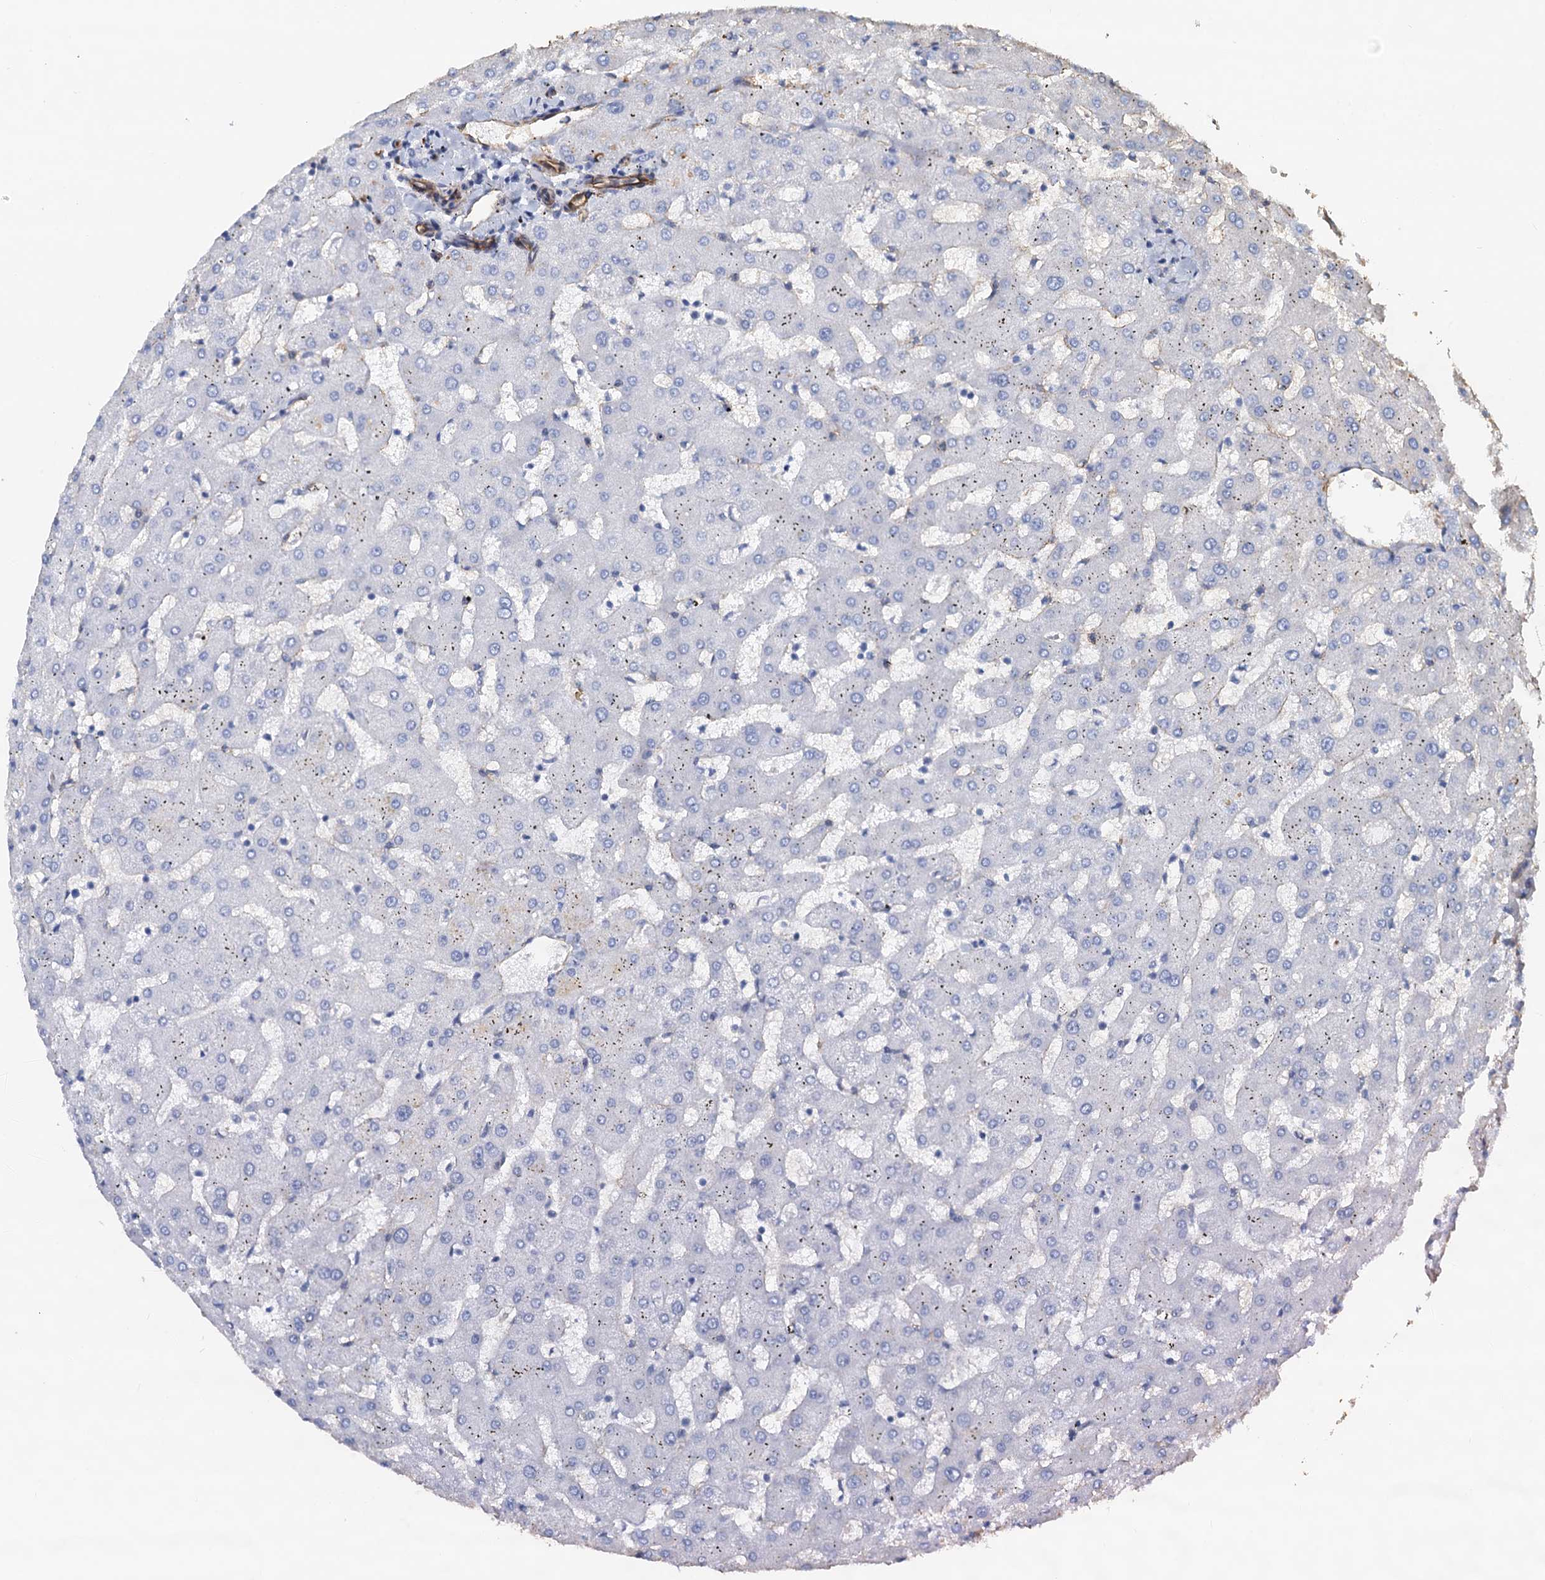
{"staining": {"intensity": "negative", "quantity": "none", "location": "none"}, "tissue": "liver", "cell_type": "Cholangiocytes", "image_type": "normal", "snomed": [{"axis": "morphology", "description": "Normal tissue, NOS"}, {"axis": "topography", "description": "Liver"}], "caption": "The micrograph displays no significant positivity in cholangiocytes of liver. (DAB (3,3'-diaminobenzidine) immunohistochemistry (IHC), high magnification).", "gene": "DGKG", "patient": {"sex": "female", "age": 63}}